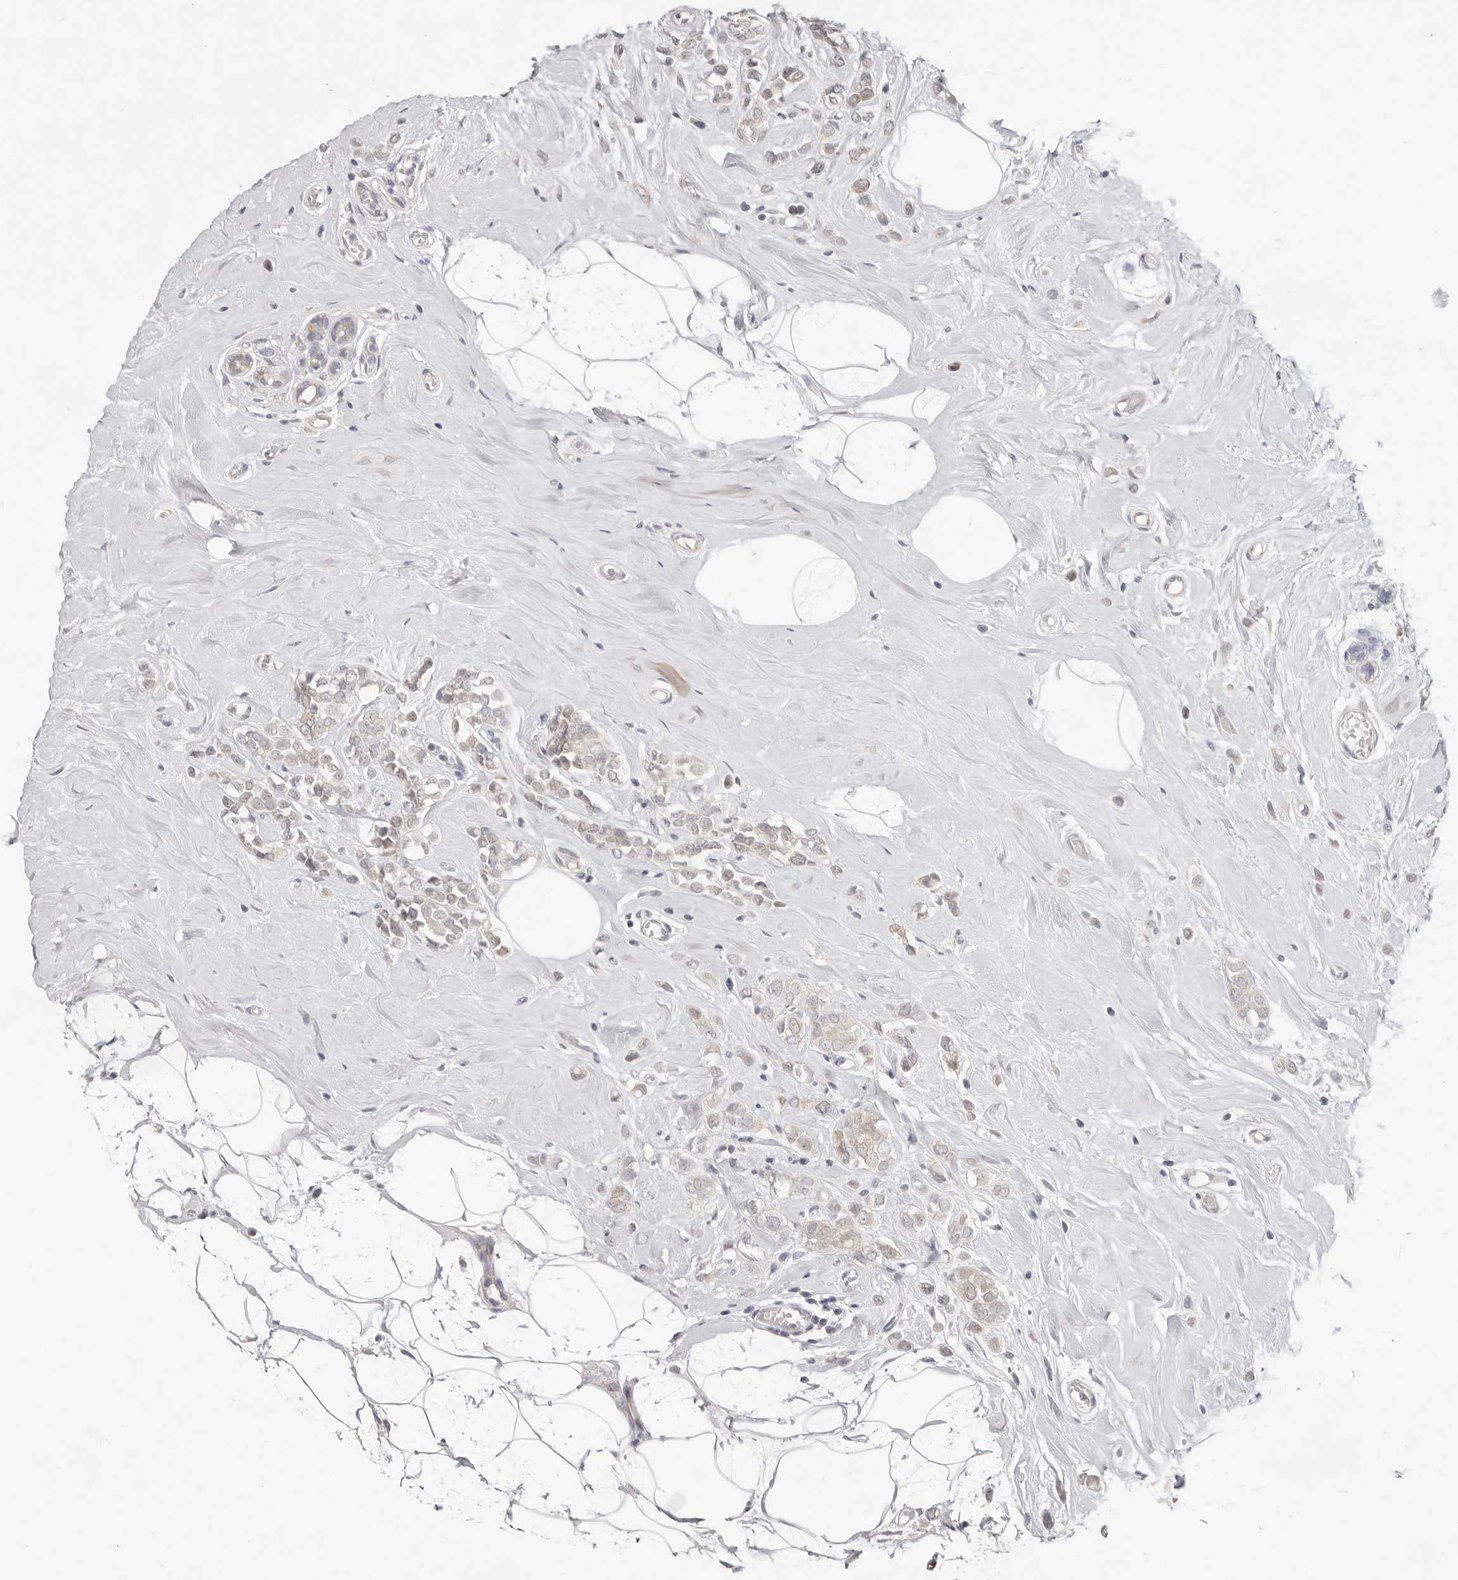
{"staining": {"intensity": "weak", "quantity": "<25%", "location": "cytoplasmic/membranous"}, "tissue": "breast cancer", "cell_type": "Tumor cells", "image_type": "cancer", "snomed": [{"axis": "morphology", "description": "Lobular carcinoma"}, {"axis": "topography", "description": "Breast"}], "caption": "Immunohistochemistry (IHC) micrograph of breast cancer (lobular carcinoma) stained for a protein (brown), which reveals no staining in tumor cells.", "gene": "WDR77", "patient": {"sex": "female", "age": 47}}